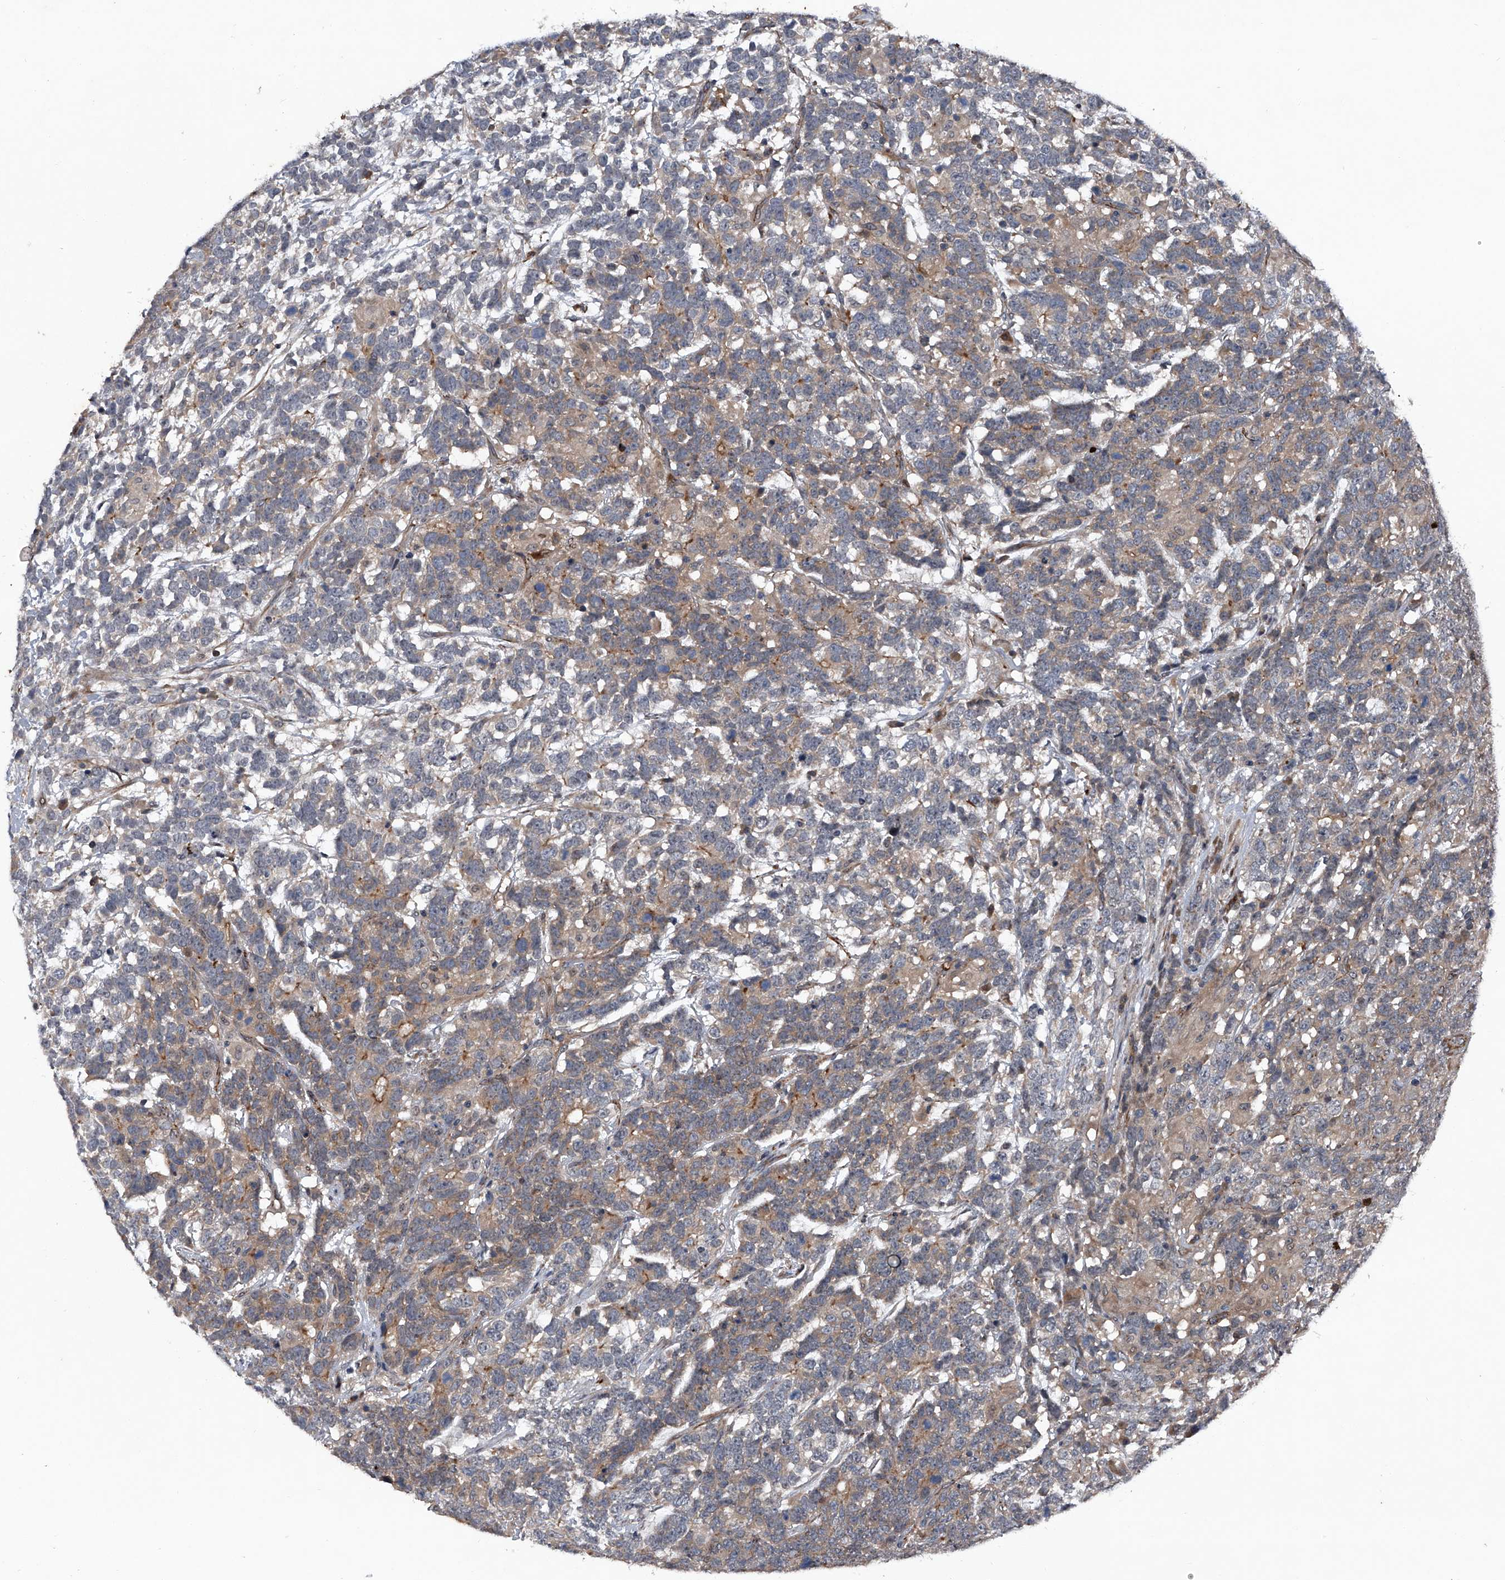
{"staining": {"intensity": "moderate", "quantity": ">75%", "location": "cytoplasmic/membranous"}, "tissue": "testis cancer", "cell_type": "Tumor cells", "image_type": "cancer", "snomed": [{"axis": "morphology", "description": "Carcinoma, Embryonal, NOS"}, {"axis": "topography", "description": "Testis"}], "caption": "About >75% of tumor cells in testis cancer demonstrate moderate cytoplasmic/membranous protein expression as visualized by brown immunohistochemical staining.", "gene": "MAPKAP1", "patient": {"sex": "male", "age": 26}}